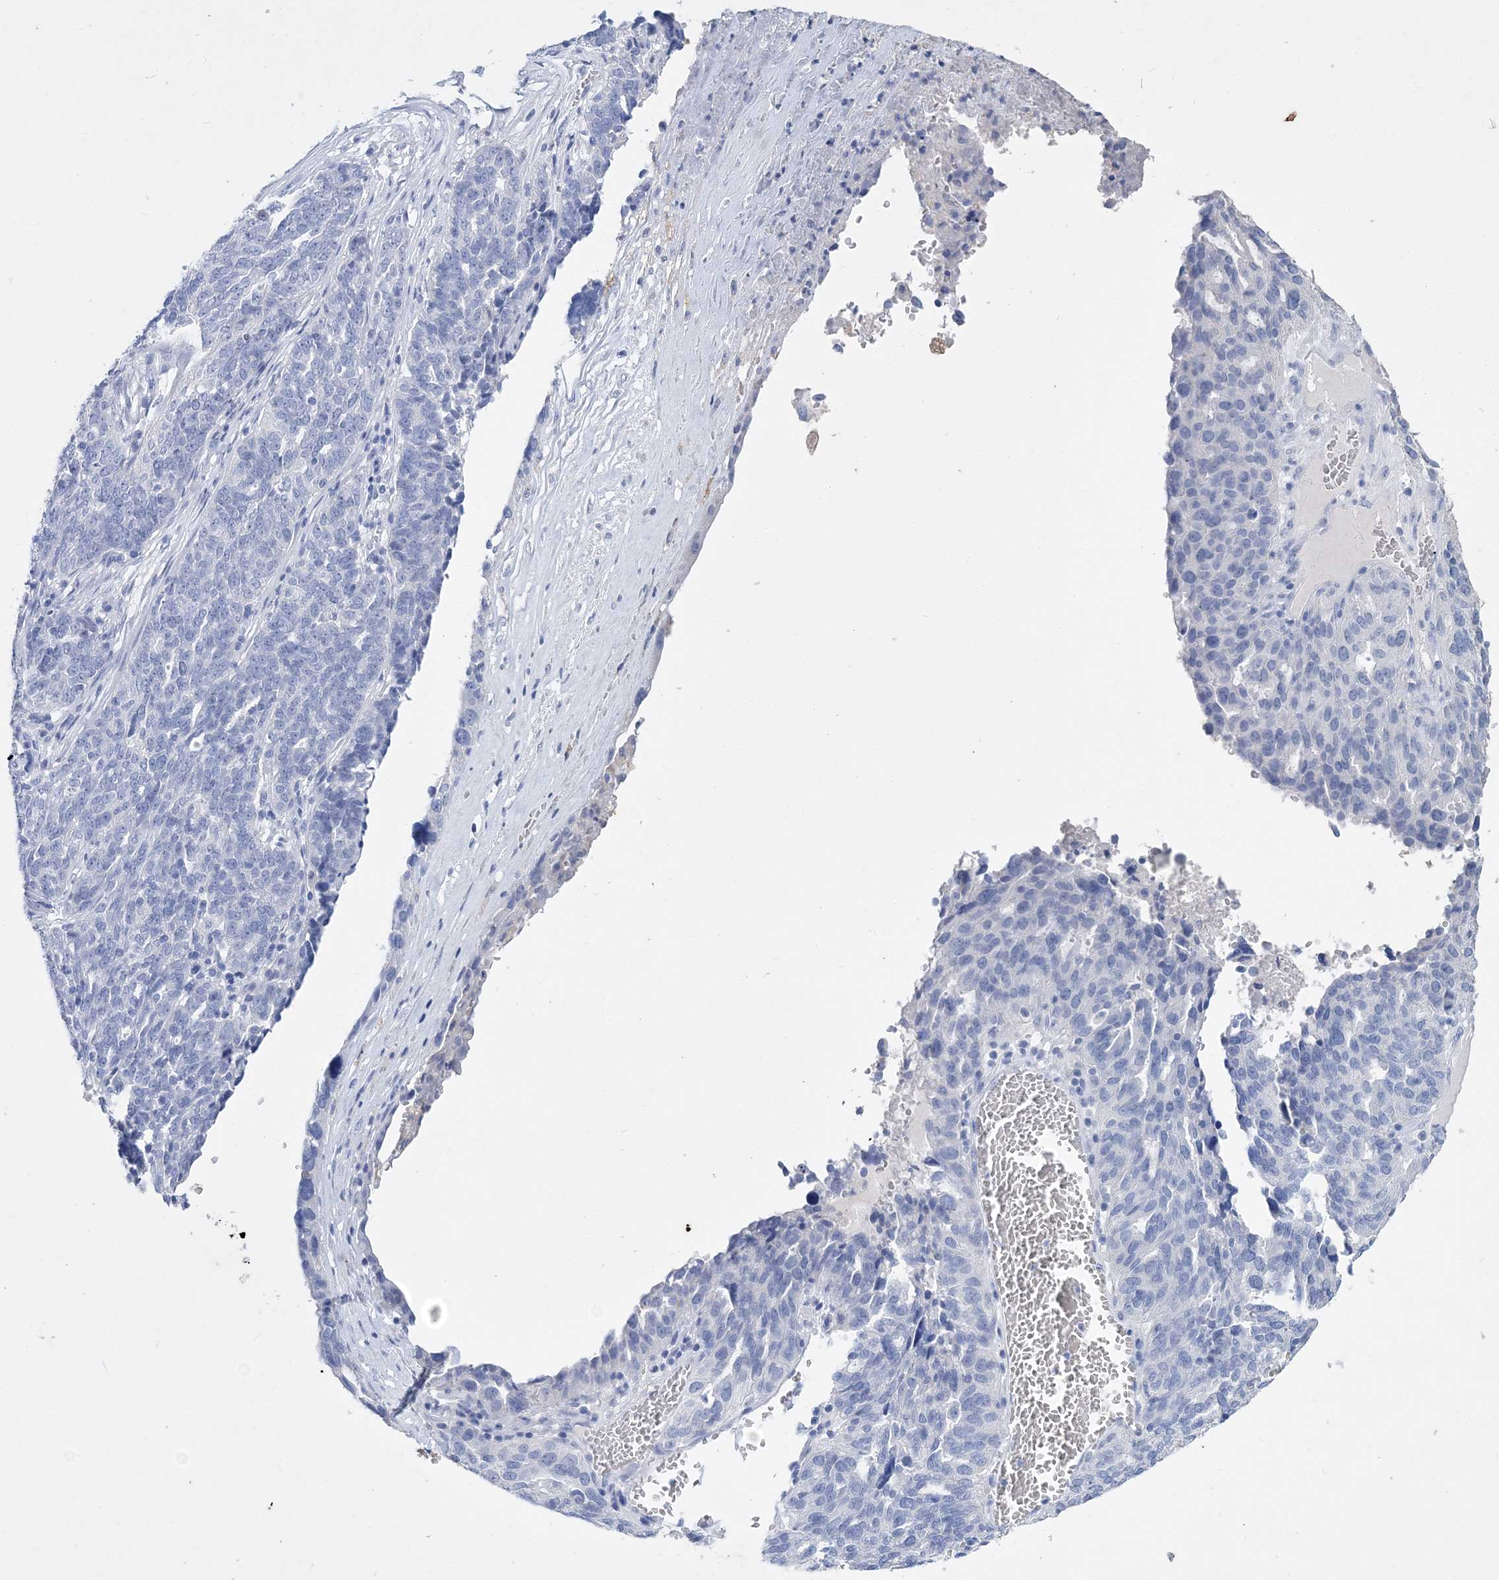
{"staining": {"intensity": "negative", "quantity": "none", "location": "none"}, "tissue": "ovarian cancer", "cell_type": "Tumor cells", "image_type": "cancer", "snomed": [{"axis": "morphology", "description": "Cystadenocarcinoma, serous, NOS"}, {"axis": "topography", "description": "Ovary"}], "caption": "This is an immunohistochemistry histopathology image of human ovarian cancer. There is no staining in tumor cells.", "gene": "COPS8", "patient": {"sex": "female", "age": 59}}